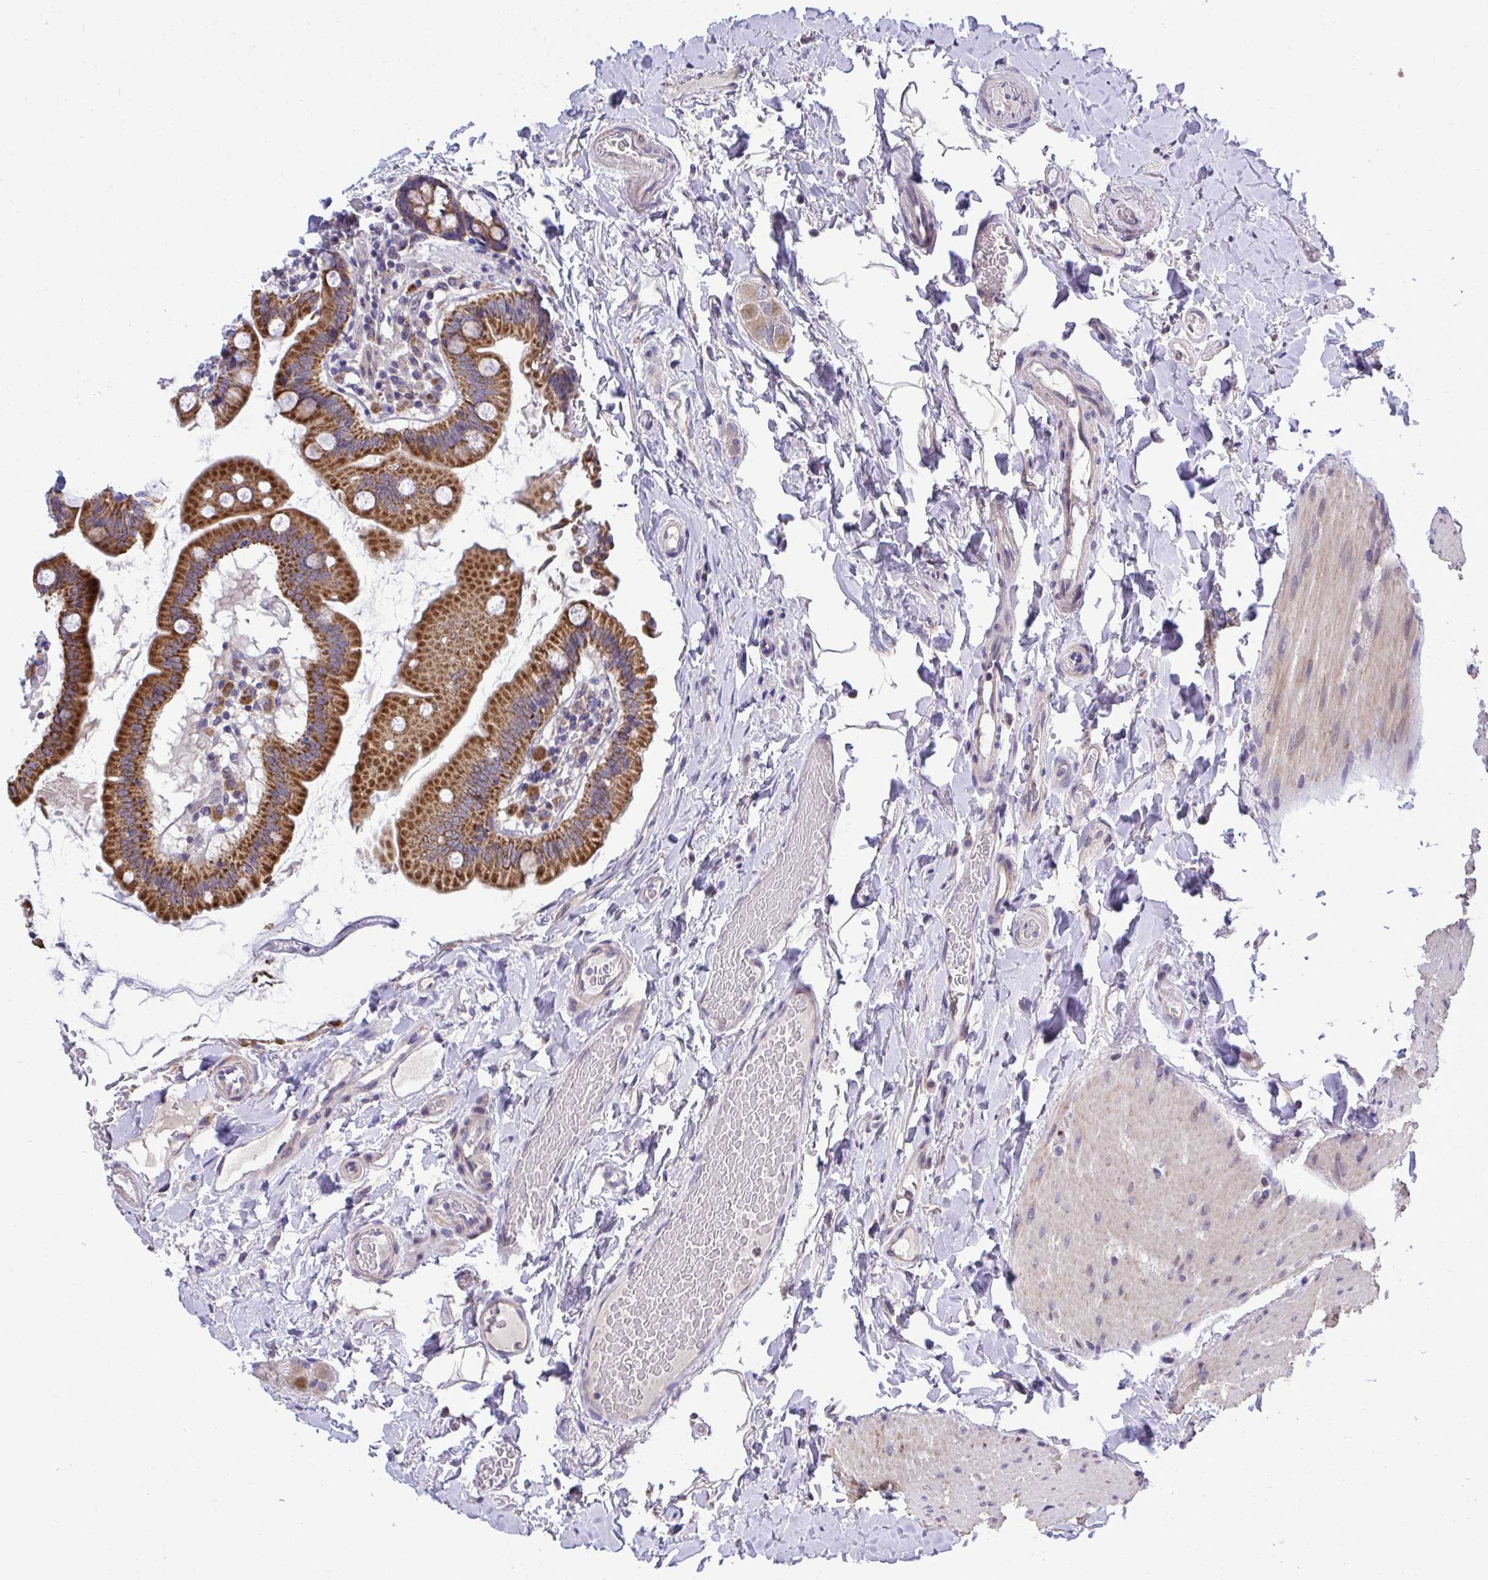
{"staining": {"intensity": "strong", "quantity": ">75%", "location": "cytoplasmic/membranous"}, "tissue": "small intestine", "cell_type": "Glandular cells", "image_type": "normal", "snomed": [{"axis": "morphology", "description": "Normal tissue, NOS"}, {"axis": "topography", "description": "Small intestine"}], "caption": "Strong cytoplasmic/membranous positivity for a protein is seen in about >75% of glandular cells of unremarkable small intestine using immunohistochemistry (IHC).", "gene": "XAF1", "patient": {"sex": "female", "age": 64}}